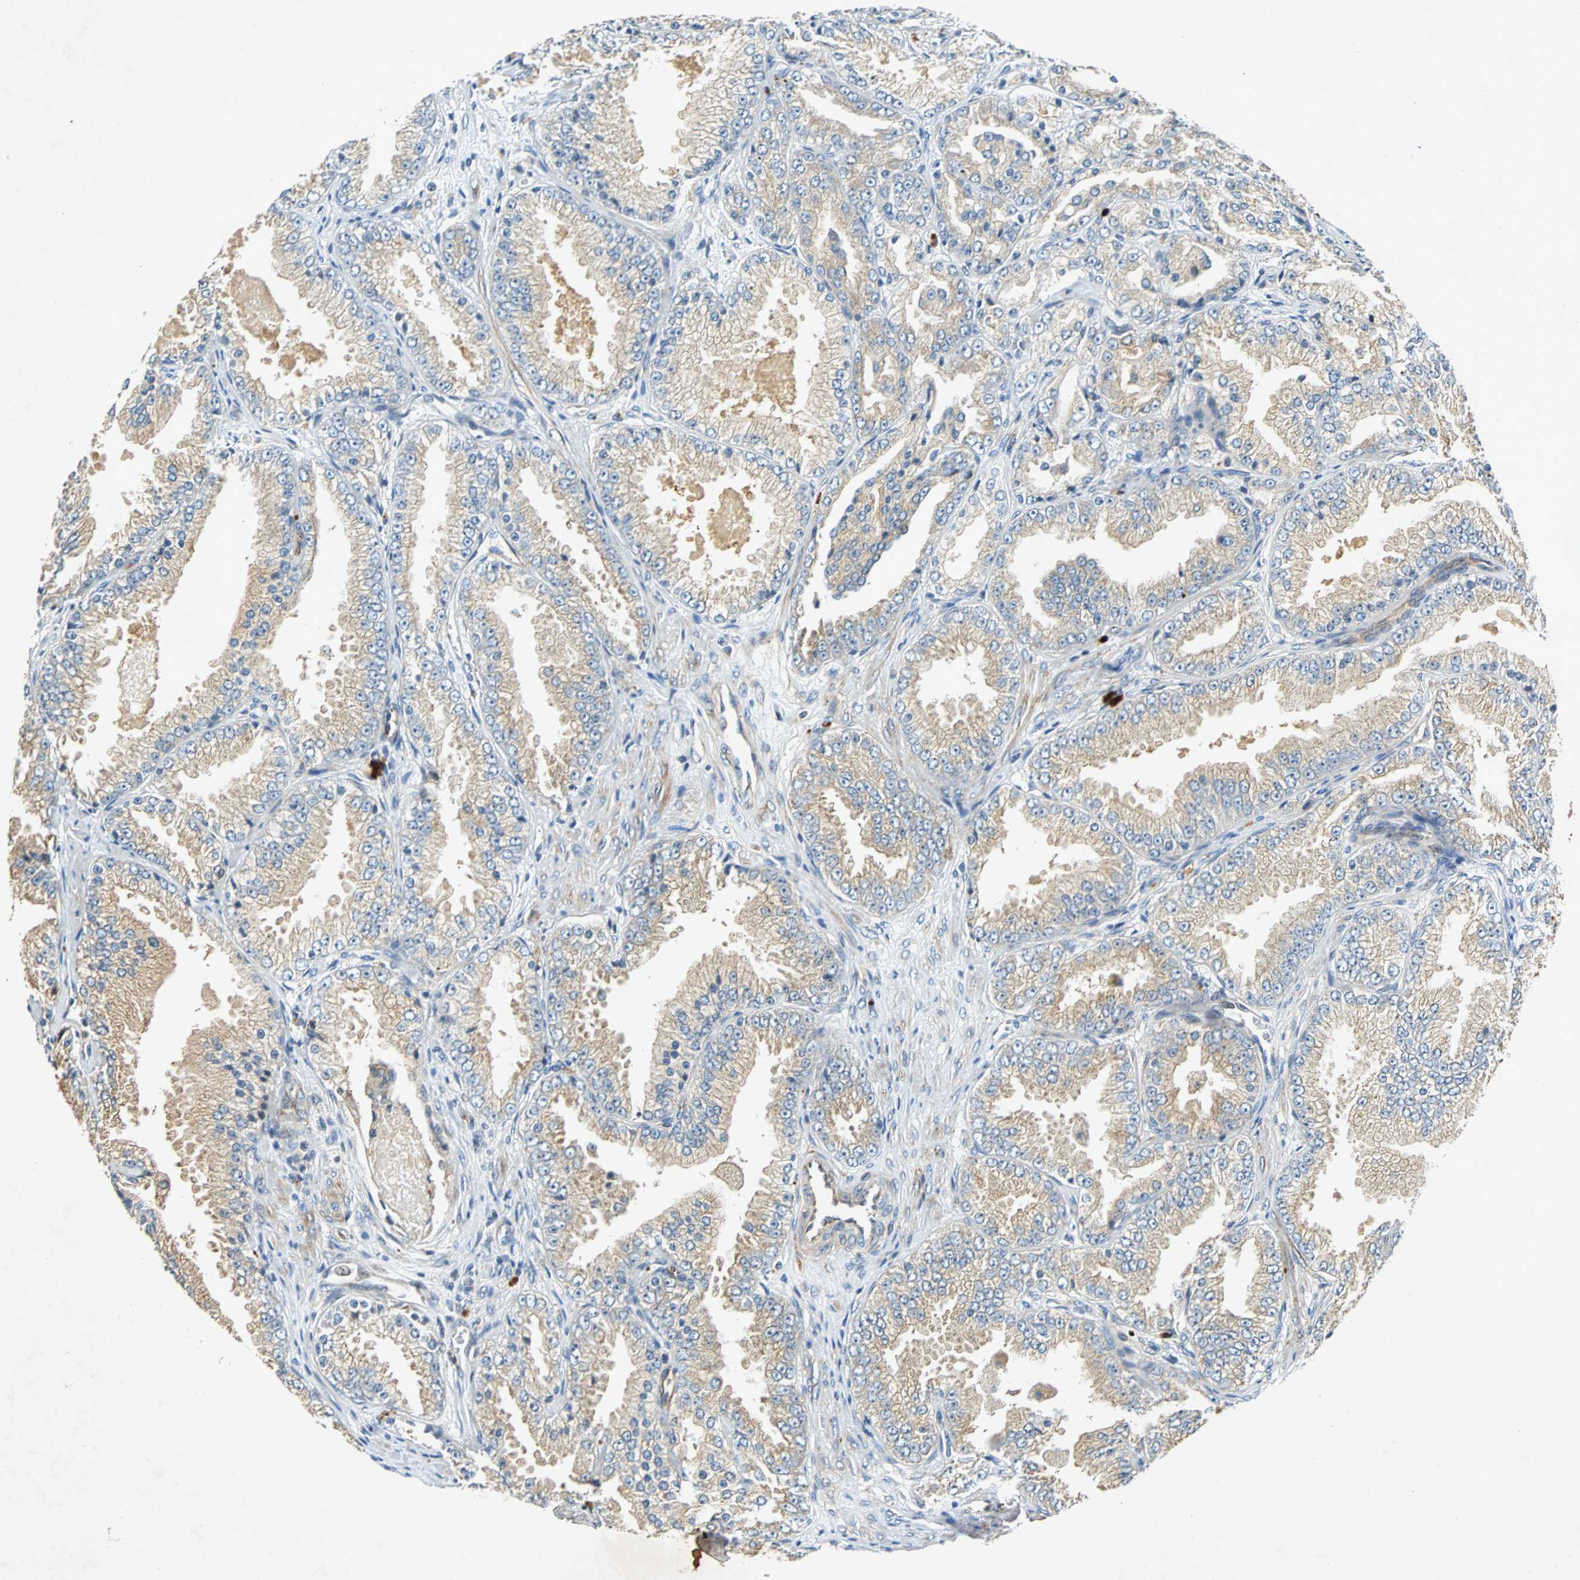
{"staining": {"intensity": "weak", "quantity": "25%-75%", "location": "cytoplasmic/membranous"}, "tissue": "prostate cancer", "cell_type": "Tumor cells", "image_type": "cancer", "snomed": [{"axis": "morphology", "description": "Adenocarcinoma, High grade"}, {"axis": "topography", "description": "Prostate"}], "caption": "Tumor cells show low levels of weak cytoplasmic/membranous positivity in about 25%-75% of cells in human prostate cancer.", "gene": "TUBA4A", "patient": {"sex": "male", "age": 61}}